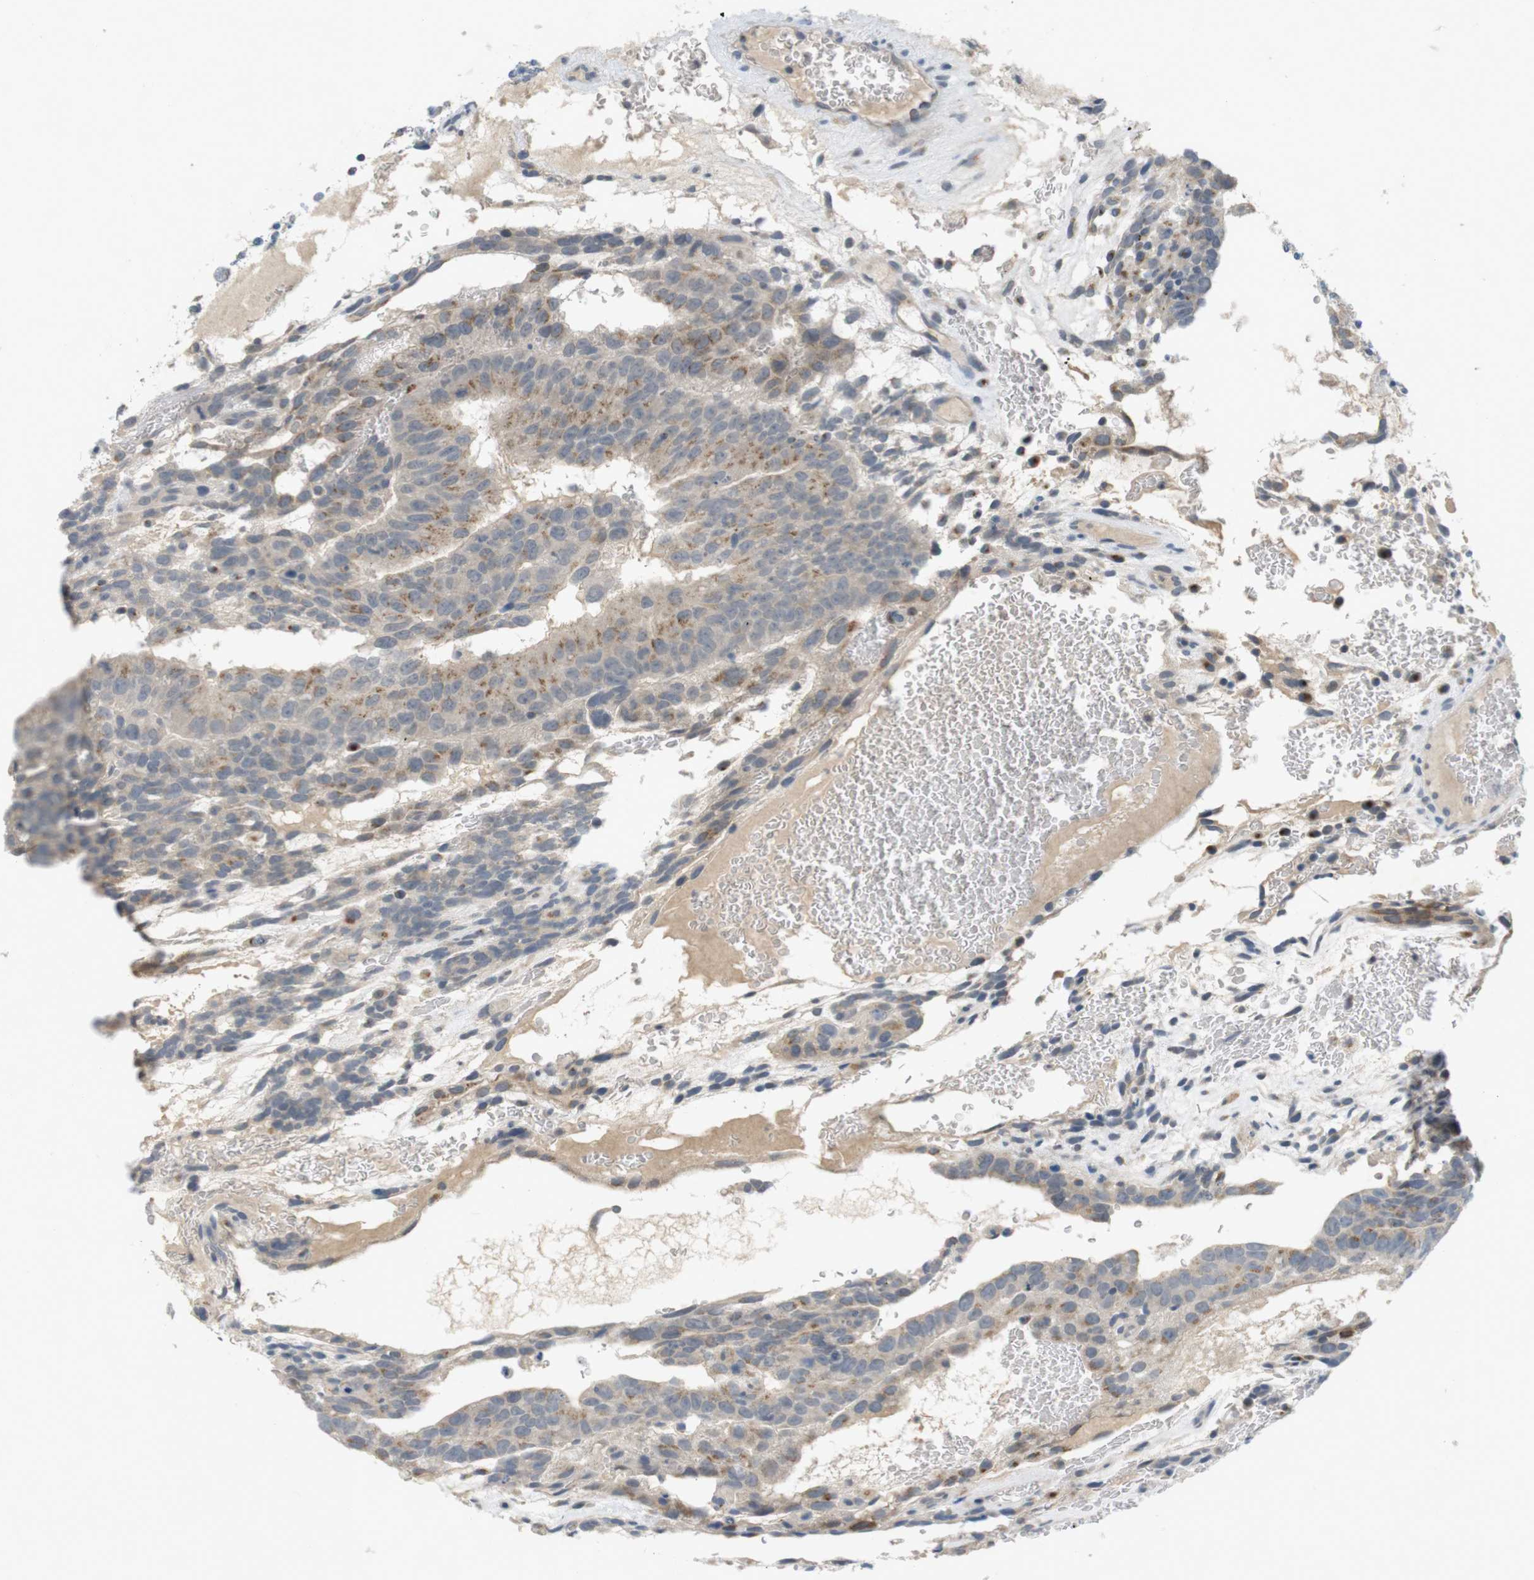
{"staining": {"intensity": "moderate", "quantity": "25%-75%", "location": "cytoplasmic/membranous"}, "tissue": "testis cancer", "cell_type": "Tumor cells", "image_type": "cancer", "snomed": [{"axis": "morphology", "description": "Seminoma, NOS"}, {"axis": "morphology", "description": "Carcinoma, Embryonal, NOS"}, {"axis": "topography", "description": "Testis"}], "caption": "An IHC micrograph of tumor tissue is shown. Protein staining in brown highlights moderate cytoplasmic/membranous positivity in testis cancer within tumor cells.", "gene": "YIPF3", "patient": {"sex": "male", "age": 52}}